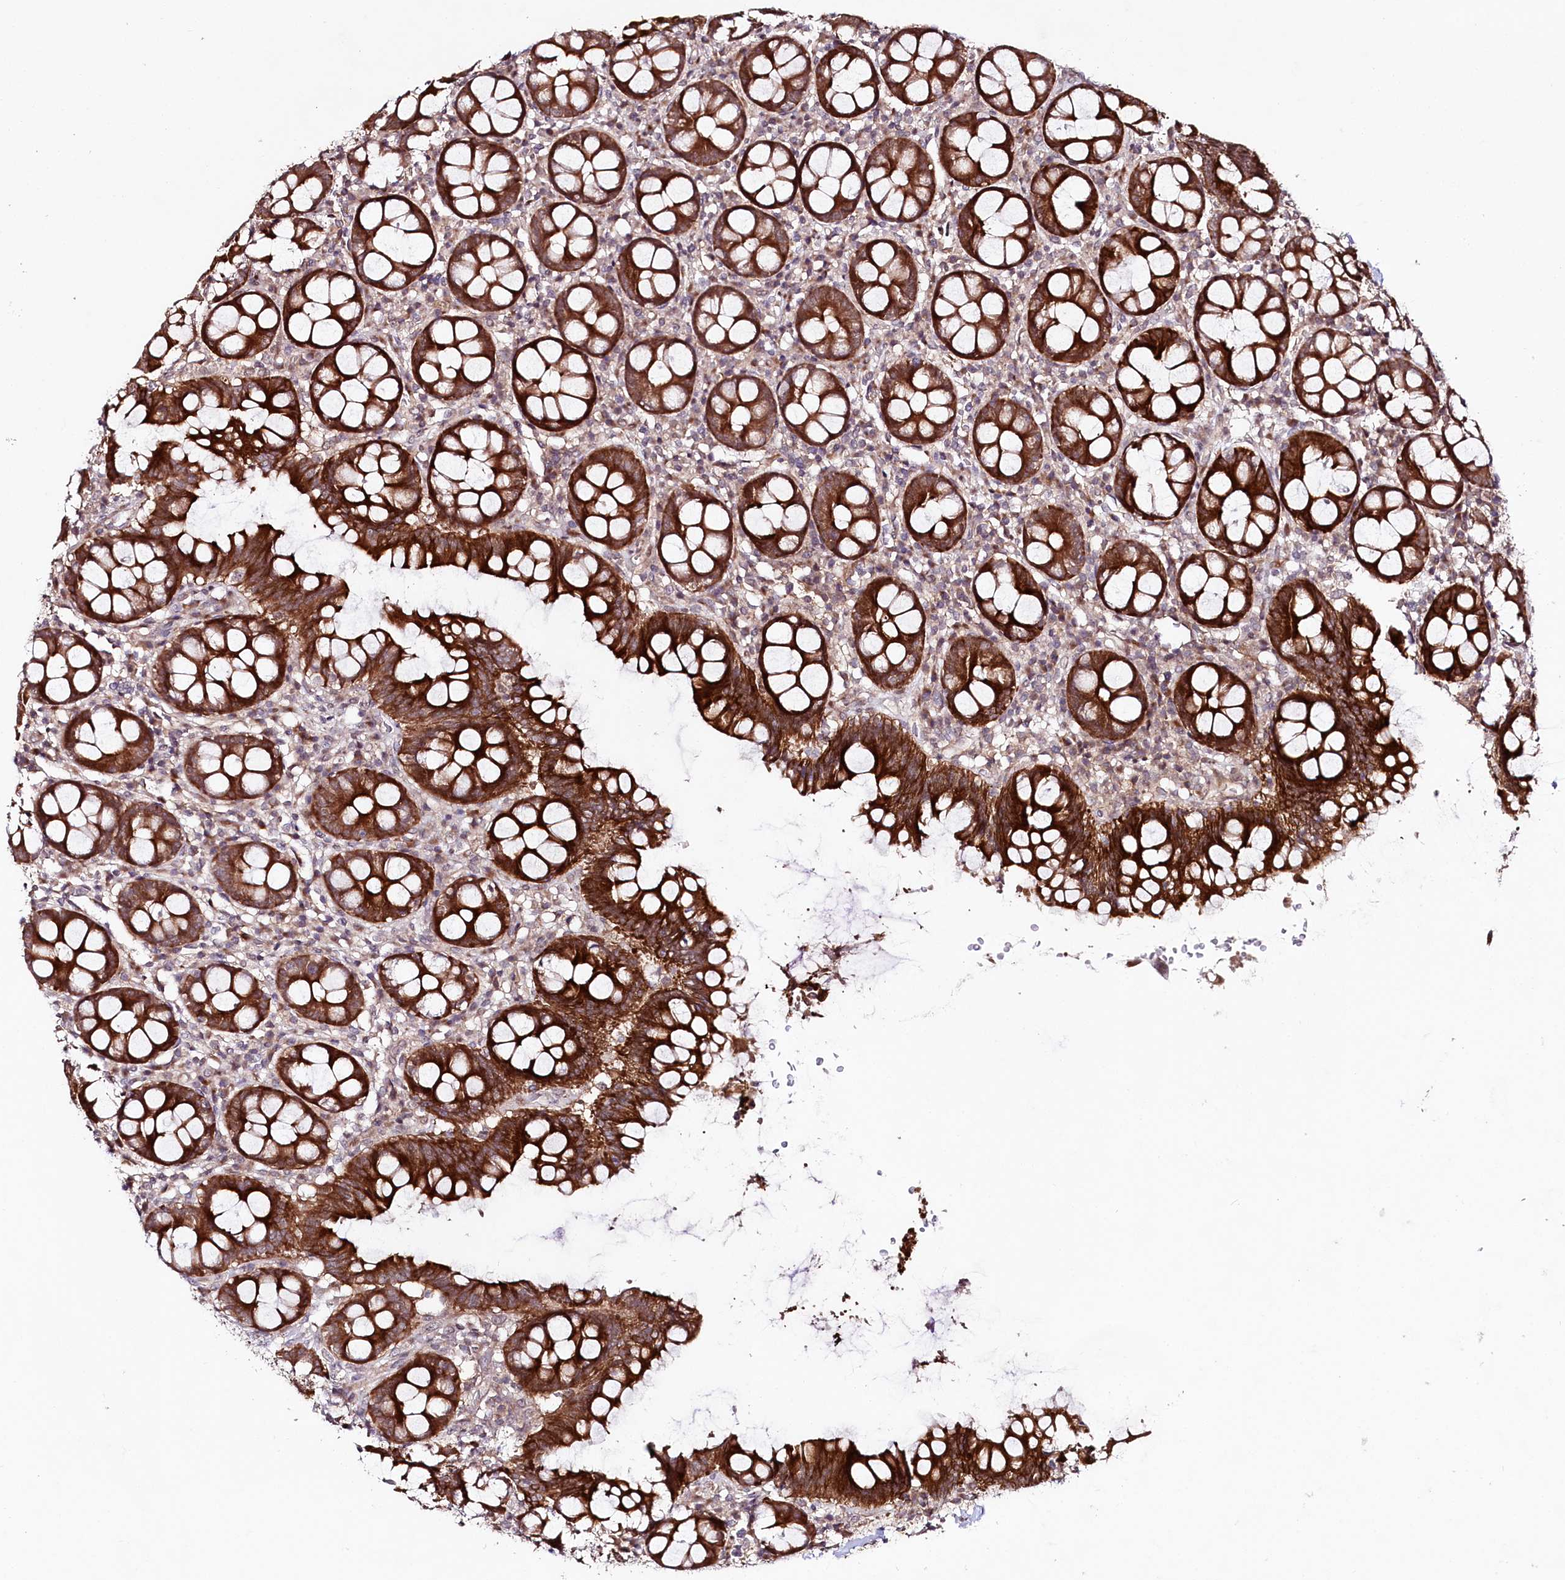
{"staining": {"intensity": "weak", "quantity": ">75%", "location": "cytoplasmic/membranous"}, "tissue": "colon", "cell_type": "Endothelial cells", "image_type": "normal", "snomed": [{"axis": "morphology", "description": "Normal tissue, NOS"}, {"axis": "topography", "description": "Colon"}], "caption": "Colon stained with DAB (3,3'-diaminobenzidine) immunohistochemistry (IHC) reveals low levels of weak cytoplasmic/membranous staining in about >75% of endothelial cells.", "gene": "PHLDB1", "patient": {"sex": "female", "age": 79}}